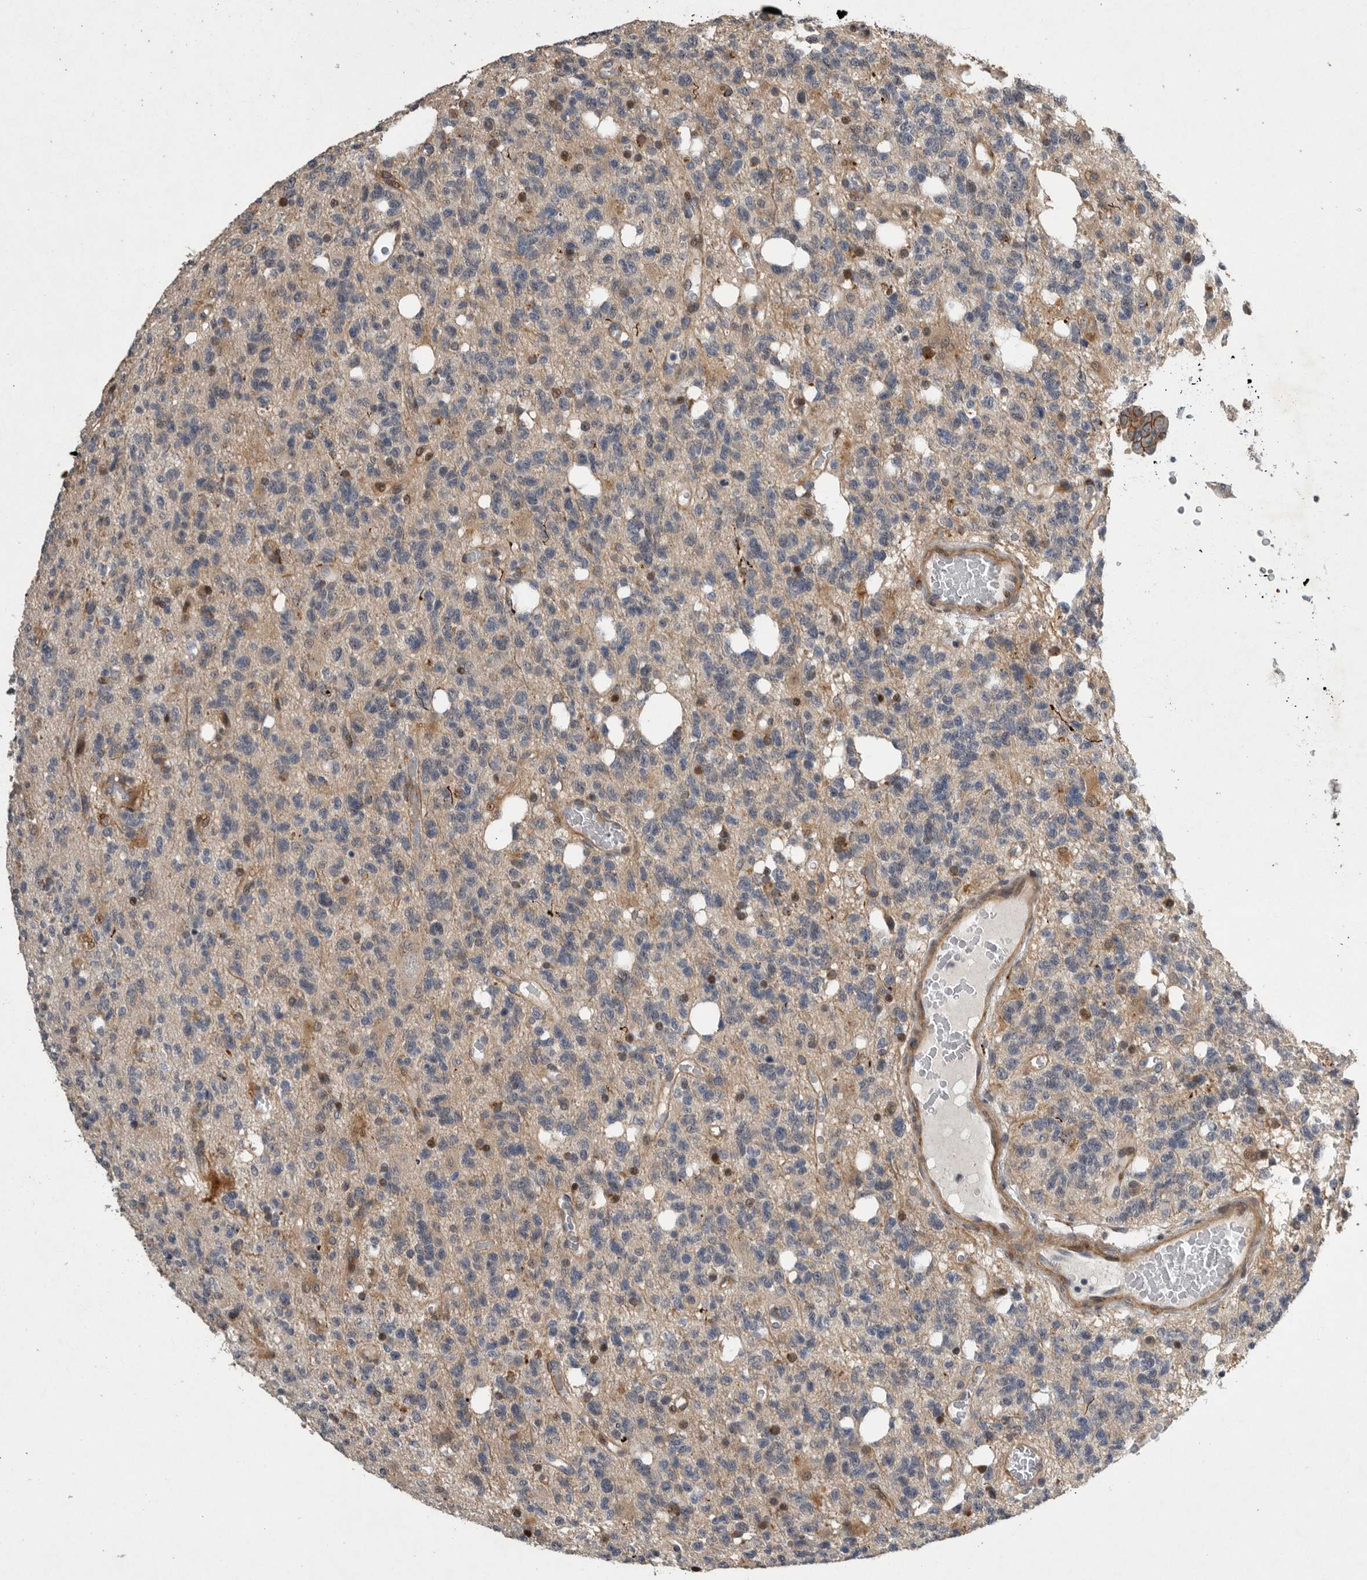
{"staining": {"intensity": "negative", "quantity": "none", "location": "none"}, "tissue": "glioma", "cell_type": "Tumor cells", "image_type": "cancer", "snomed": [{"axis": "morphology", "description": "Glioma, malignant, High grade"}, {"axis": "topography", "description": "Brain"}], "caption": "Glioma was stained to show a protein in brown. There is no significant staining in tumor cells.", "gene": "MPDZ", "patient": {"sex": "female", "age": 62}}